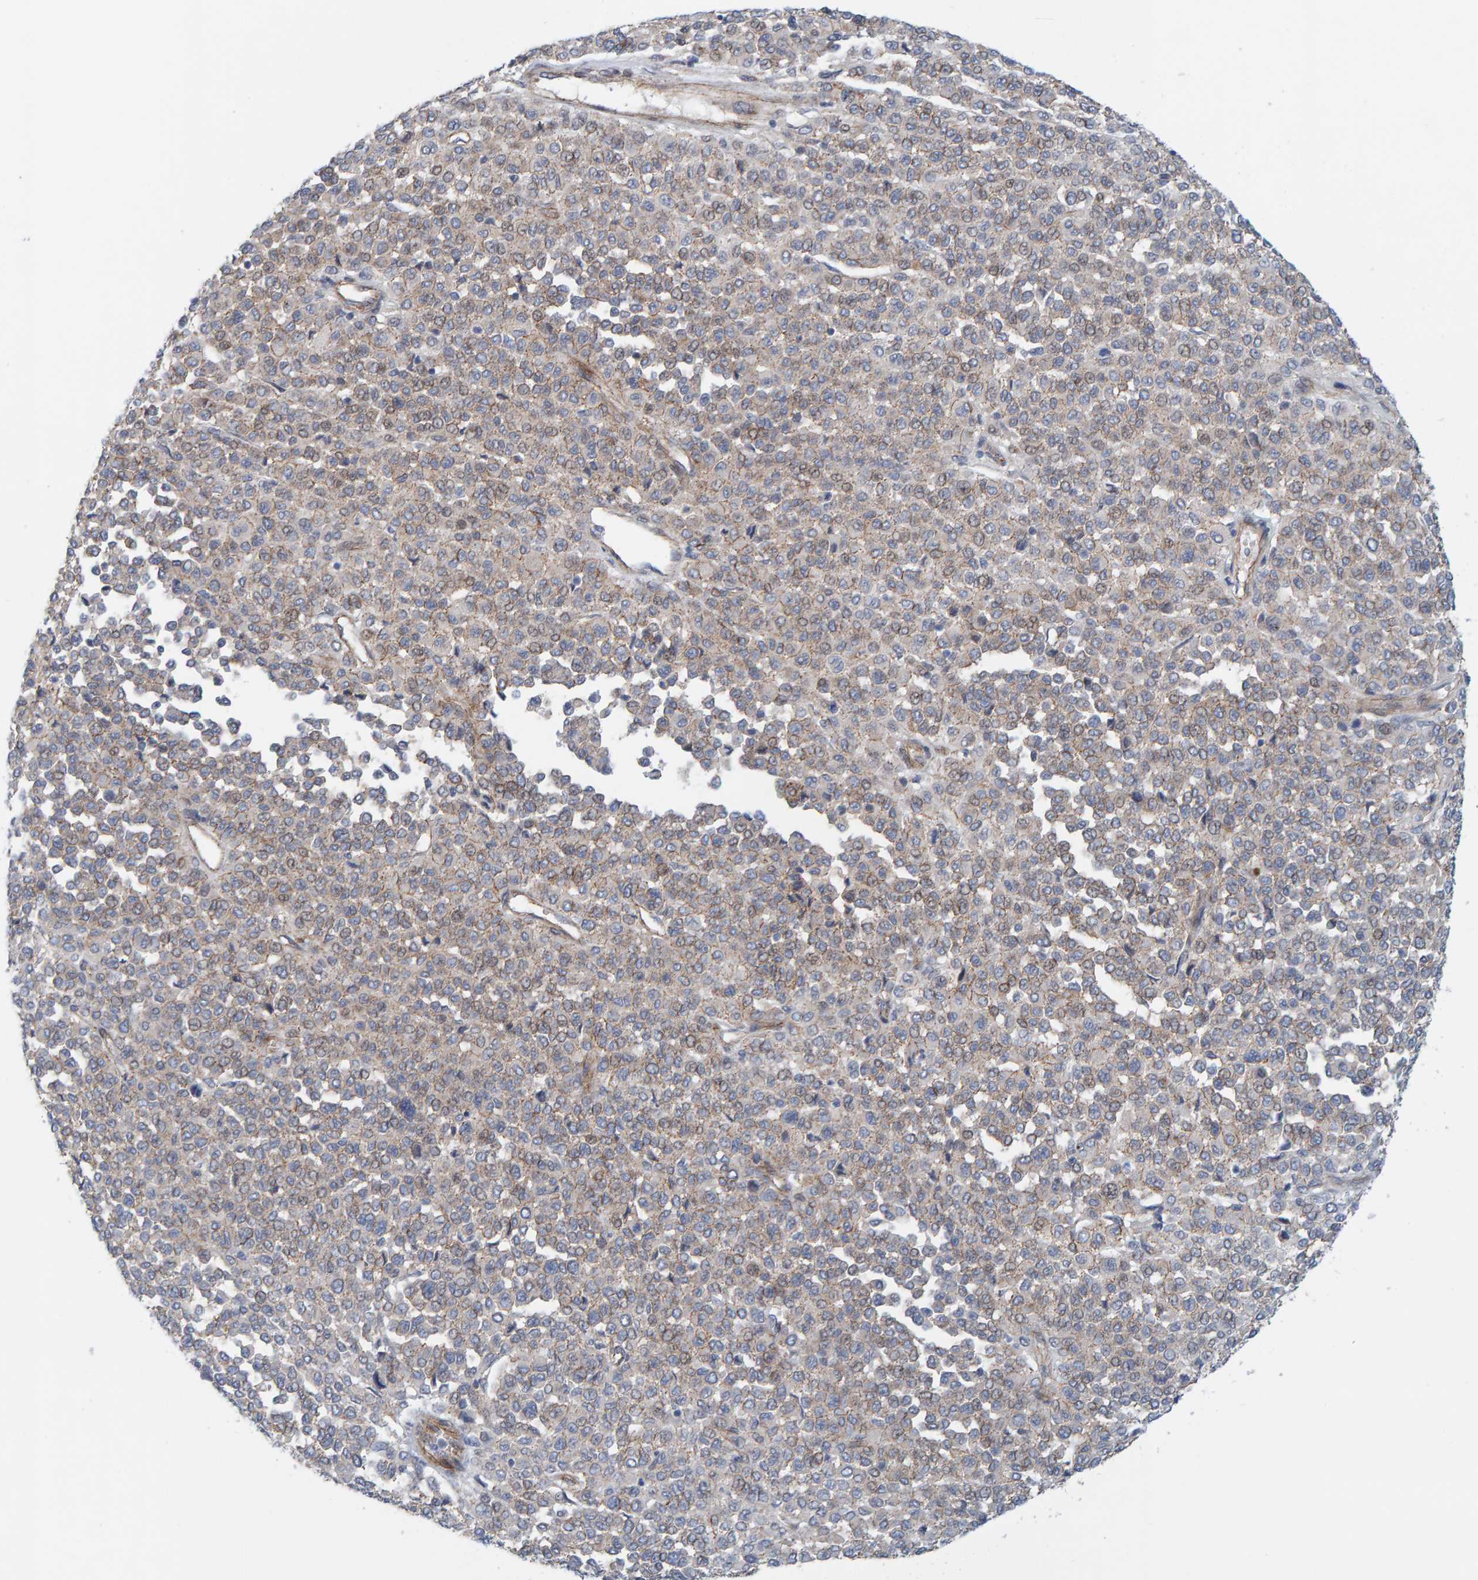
{"staining": {"intensity": "negative", "quantity": "none", "location": "none"}, "tissue": "melanoma", "cell_type": "Tumor cells", "image_type": "cancer", "snomed": [{"axis": "morphology", "description": "Malignant melanoma, Metastatic site"}, {"axis": "topography", "description": "Pancreas"}], "caption": "Immunohistochemical staining of melanoma demonstrates no significant staining in tumor cells.", "gene": "KRBA2", "patient": {"sex": "female", "age": 30}}